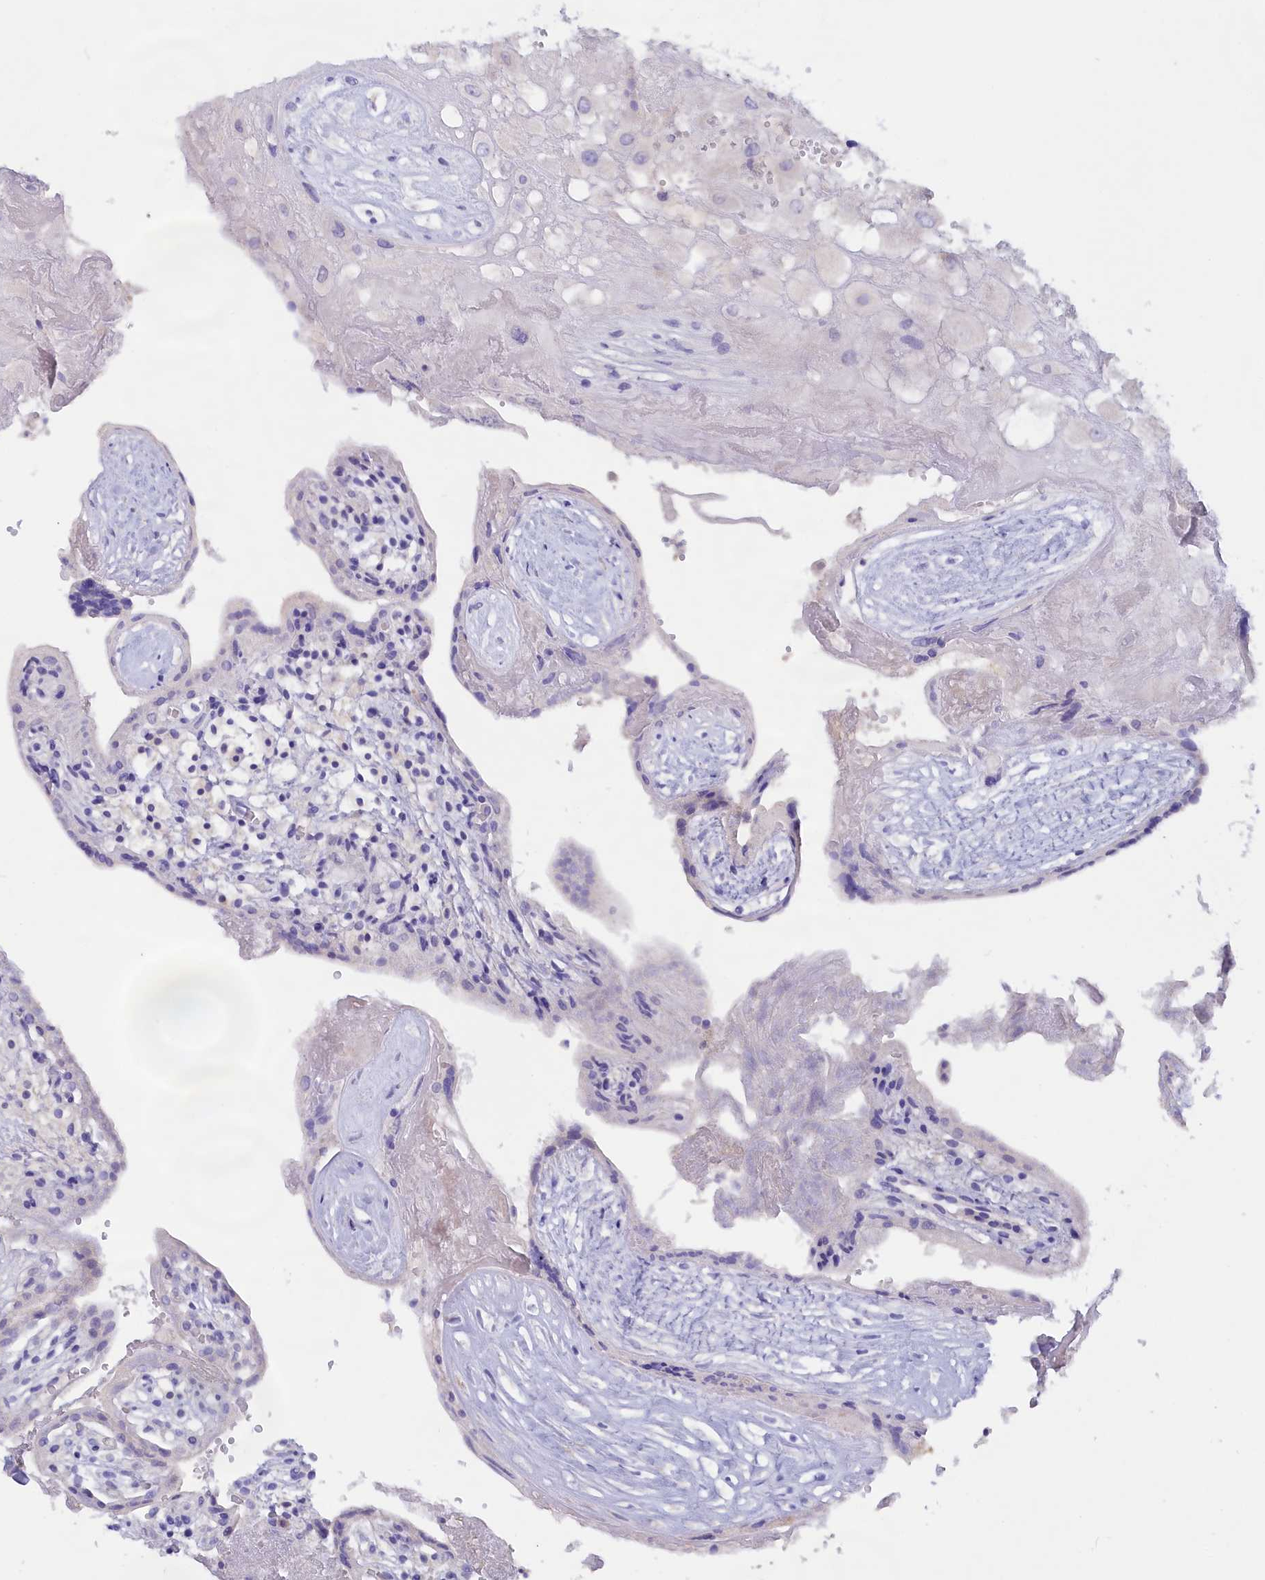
{"staining": {"intensity": "negative", "quantity": "none", "location": "none"}, "tissue": "placenta", "cell_type": "Decidual cells", "image_type": "normal", "snomed": [{"axis": "morphology", "description": "Normal tissue, NOS"}, {"axis": "topography", "description": "Placenta"}], "caption": "Immunohistochemistry (IHC) micrograph of benign placenta: human placenta stained with DAB (3,3'-diaminobenzidine) reveals no significant protein staining in decidual cells. Nuclei are stained in blue.", "gene": "ADGRA1", "patient": {"sex": "female", "age": 37}}